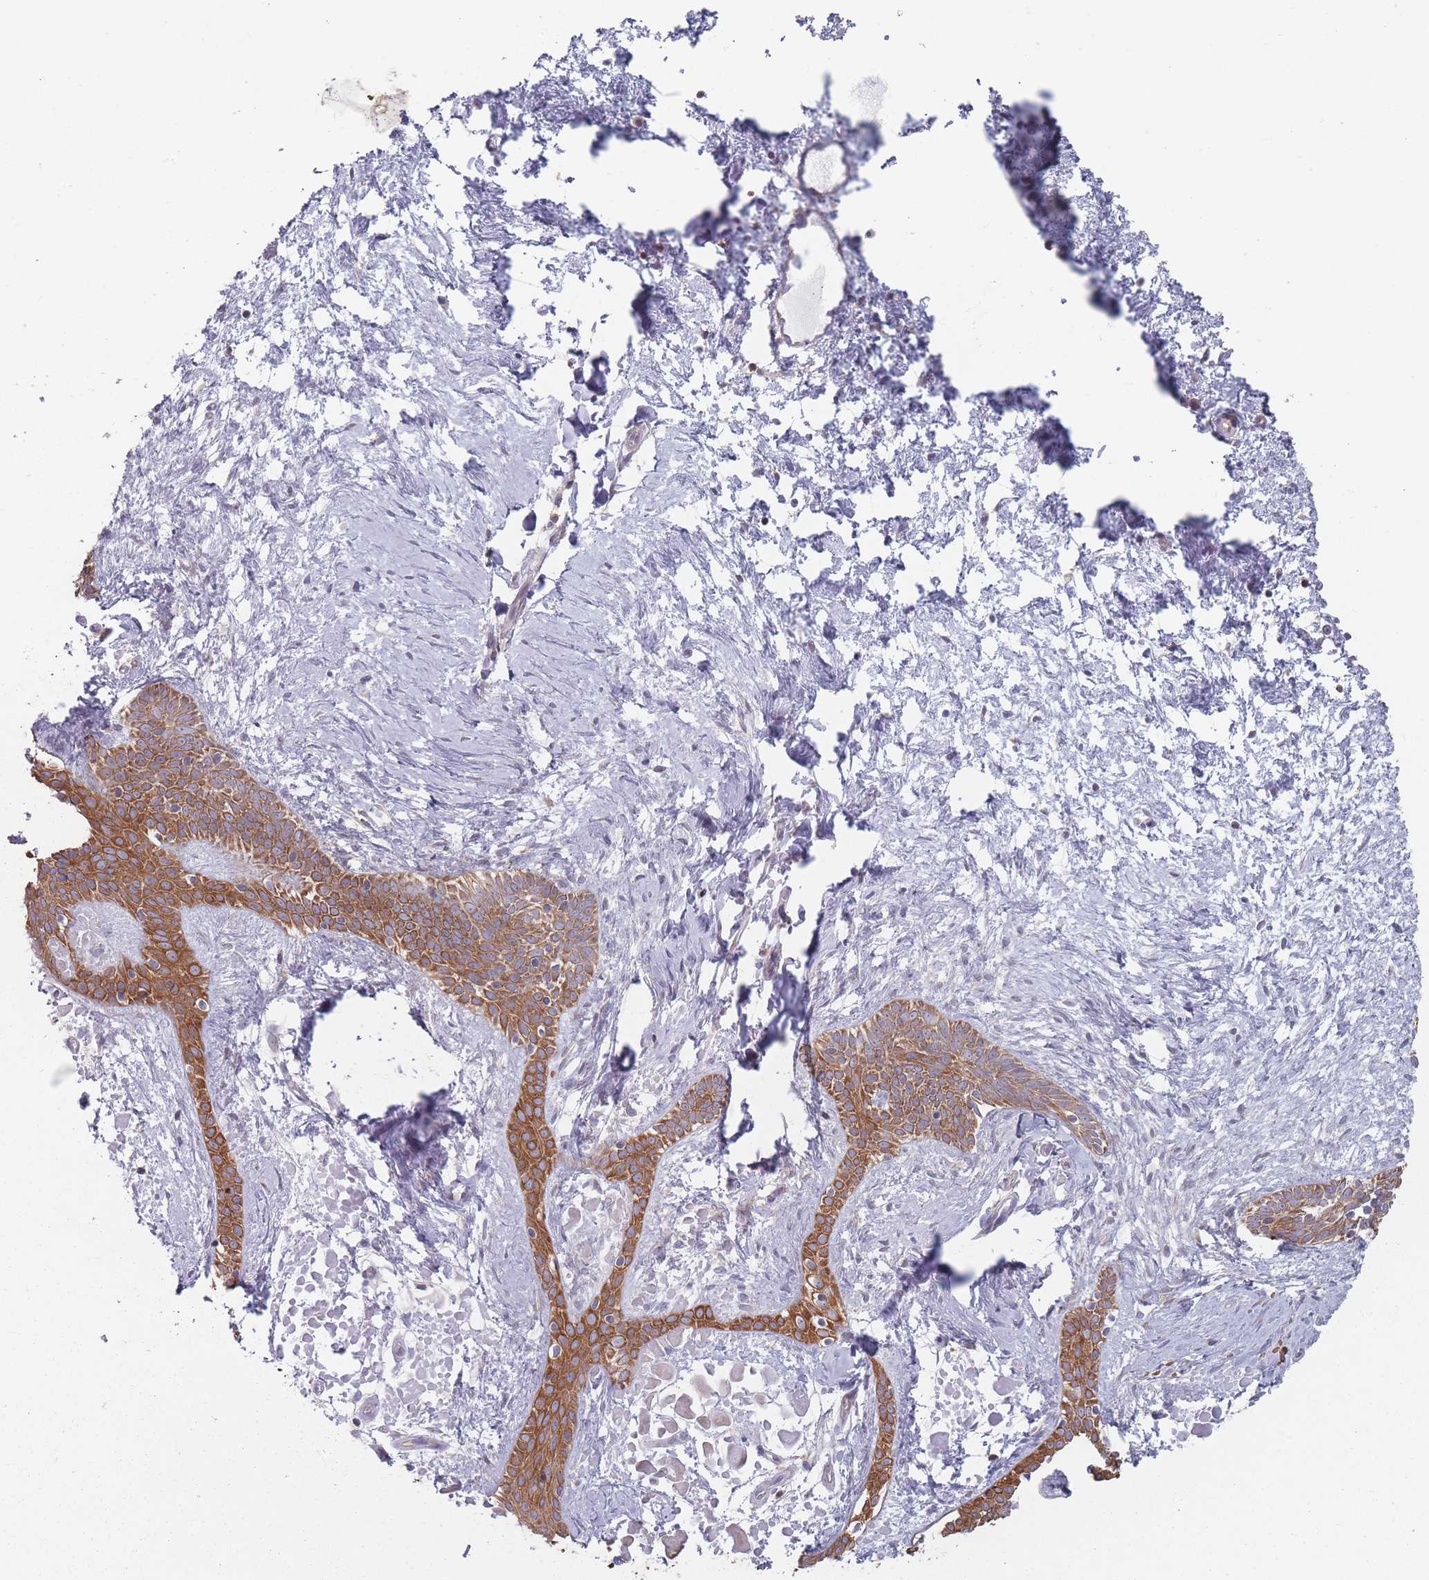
{"staining": {"intensity": "moderate", "quantity": ">75%", "location": "cytoplasmic/membranous"}, "tissue": "skin cancer", "cell_type": "Tumor cells", "image_type": "cancer", "snomed": [{"axis": "morphology", "description": "Basal cell carcinoma"}, {"axis": "topography", "description": "Skin"}], "caption": "DAB (3,3'-diaminobenzidine) immunohistochemical staining of skin basal cell carcinoma displays moderate cytoplasmic/membranous protein expression in approximately >75% of tumor cells.", "gene": "HSBP1L1", "patient": {"sex": "male", "age": 78}}